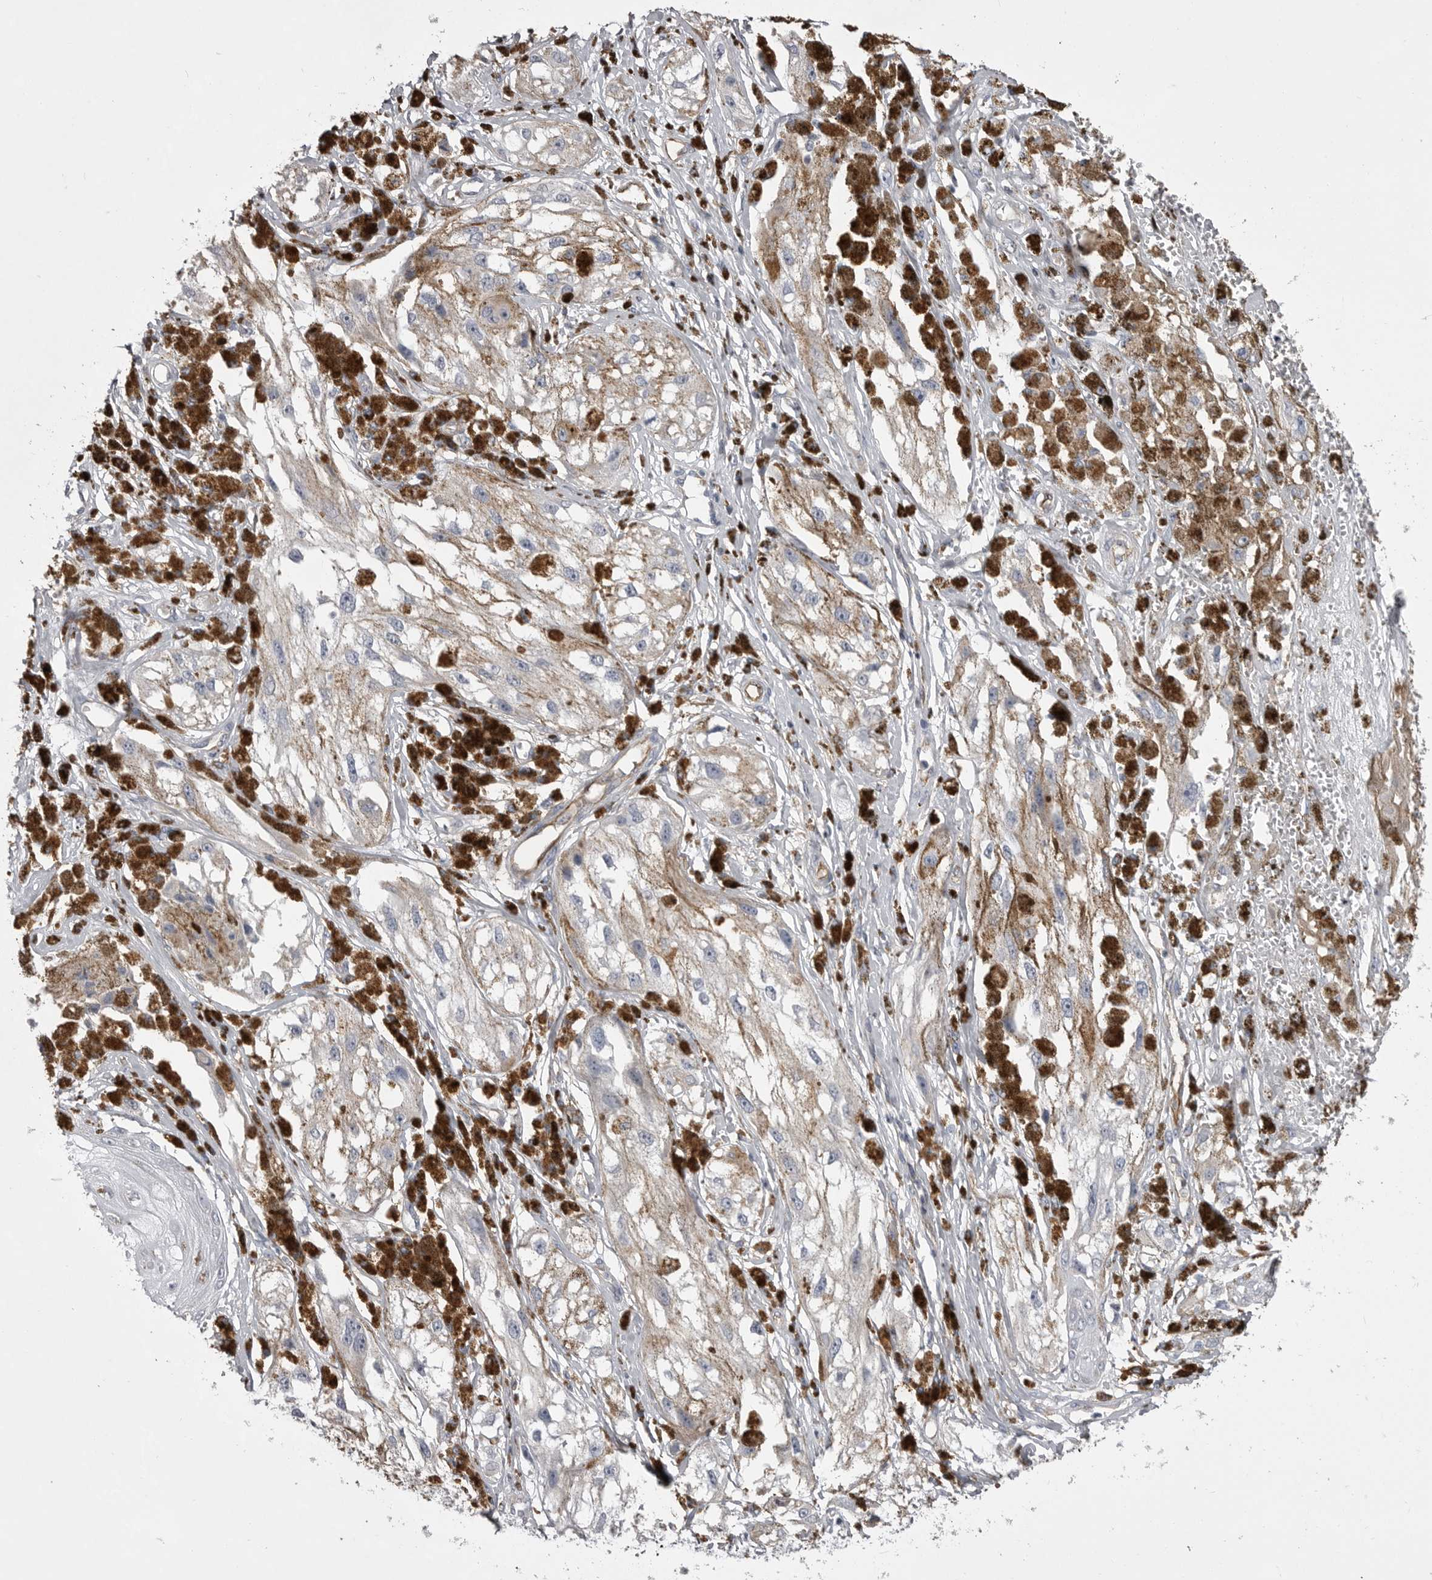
{"staining": {"intensity": "negative", "quantity": "none", "location": "none"}, "tissue": "melanoma", "cell_type": "Tumor cells", "image_type": "cancer", "snomed": [{"axis": "morphology", "description": "Malignant melanoma, NOS"}, {"axis": "topography", "description": "Skin"}], "caption": "Tumor cells show no significant staining in malignant melanoma.", "gene": "OPLAH", "patient": {"sex": "male", "age": 88}}